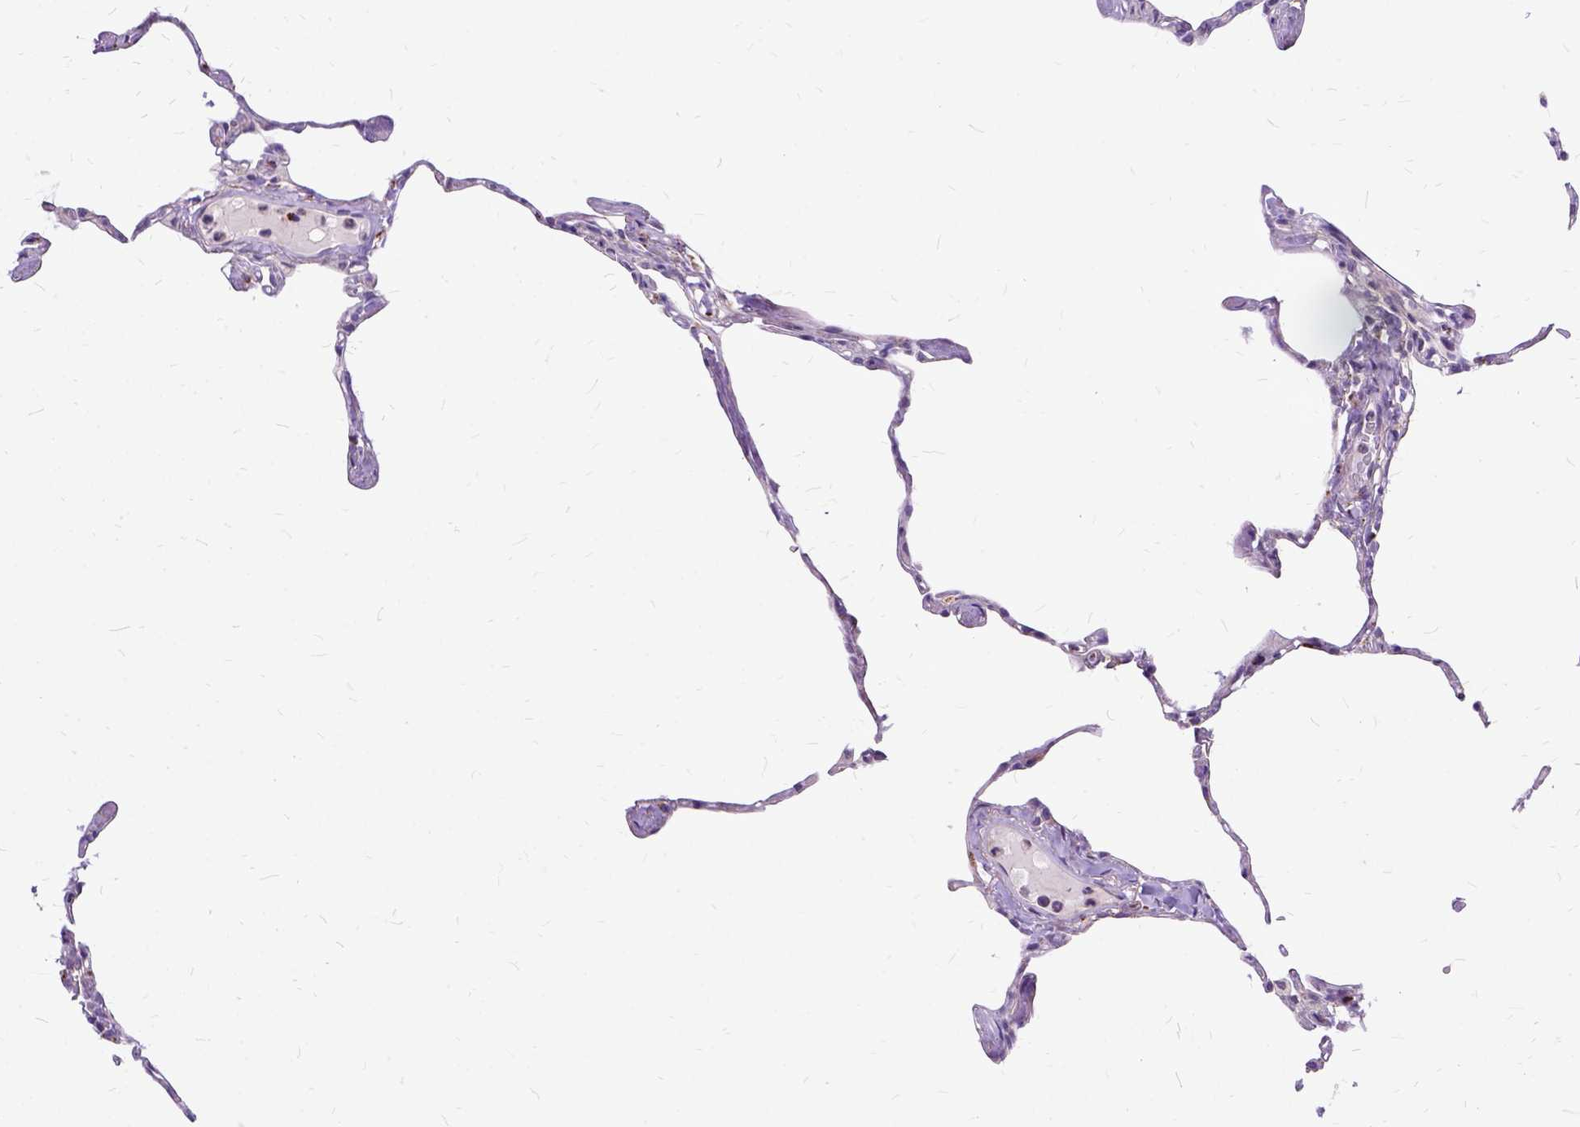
{"staining": {"intensity": "negative", "quantity": "none", "location": "none"}, "tissue": "lung", "cell_type": "Alveolar cells", "image_type": "normal", "snomed": [{"axis": "morphology", "description": "Normal tissue, NOS"}, {"axis": "topography", "description": "Lung"}], "caption": "Immunohistochemical staining of benign lung demonstrates no significant positivity in alveolar cells.", "gene": "OXCT1", "patient": {"sex": "male", "age": 65}}